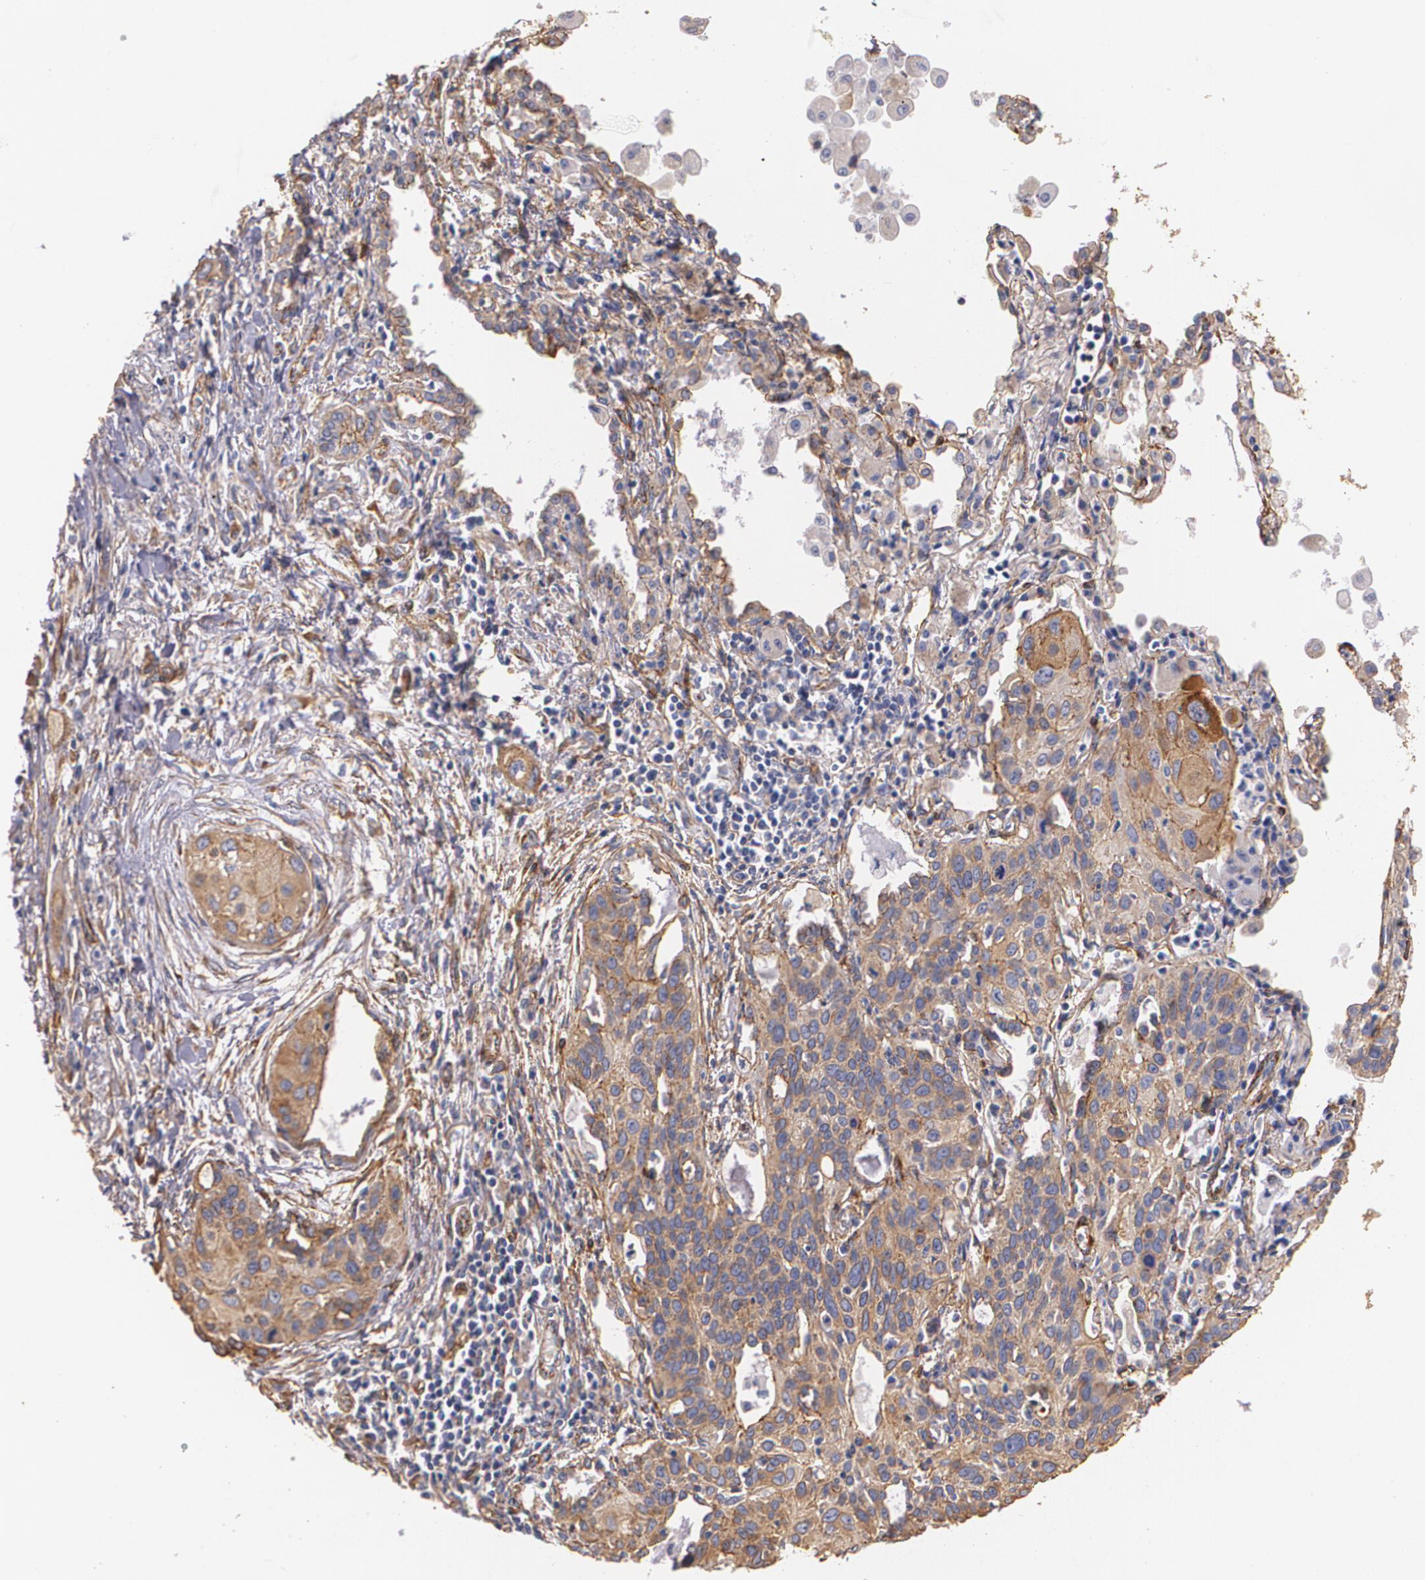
{"staining": {"intensity": "moderate", "quantity": ">75%", "location": "cytoplasmic/membranous"}, "tissue": "lung cancer", "cell_type": "Tumor cells", "image_type": "cancer", "snomed": [{"axis": "morphology", "description": "Squamous cell carcinoma, NOS"}, {"axis": "topography", "description": "Lung"}], "caption": "A high-resolution image shows immunohistochemistry staining of lung cancer (squamous cell carcinoma), which reveals moderate cytoplasmic/membranous positivity in about >75% of tumor cells. The staining was performed using DAB (3,3'-diaminobenzidine), with brown indicating positive protein expression. Nuclei are stained blue with hematoxylin.", "gene": "TJP1", "patient": {"sex": "male", "age": 71}}